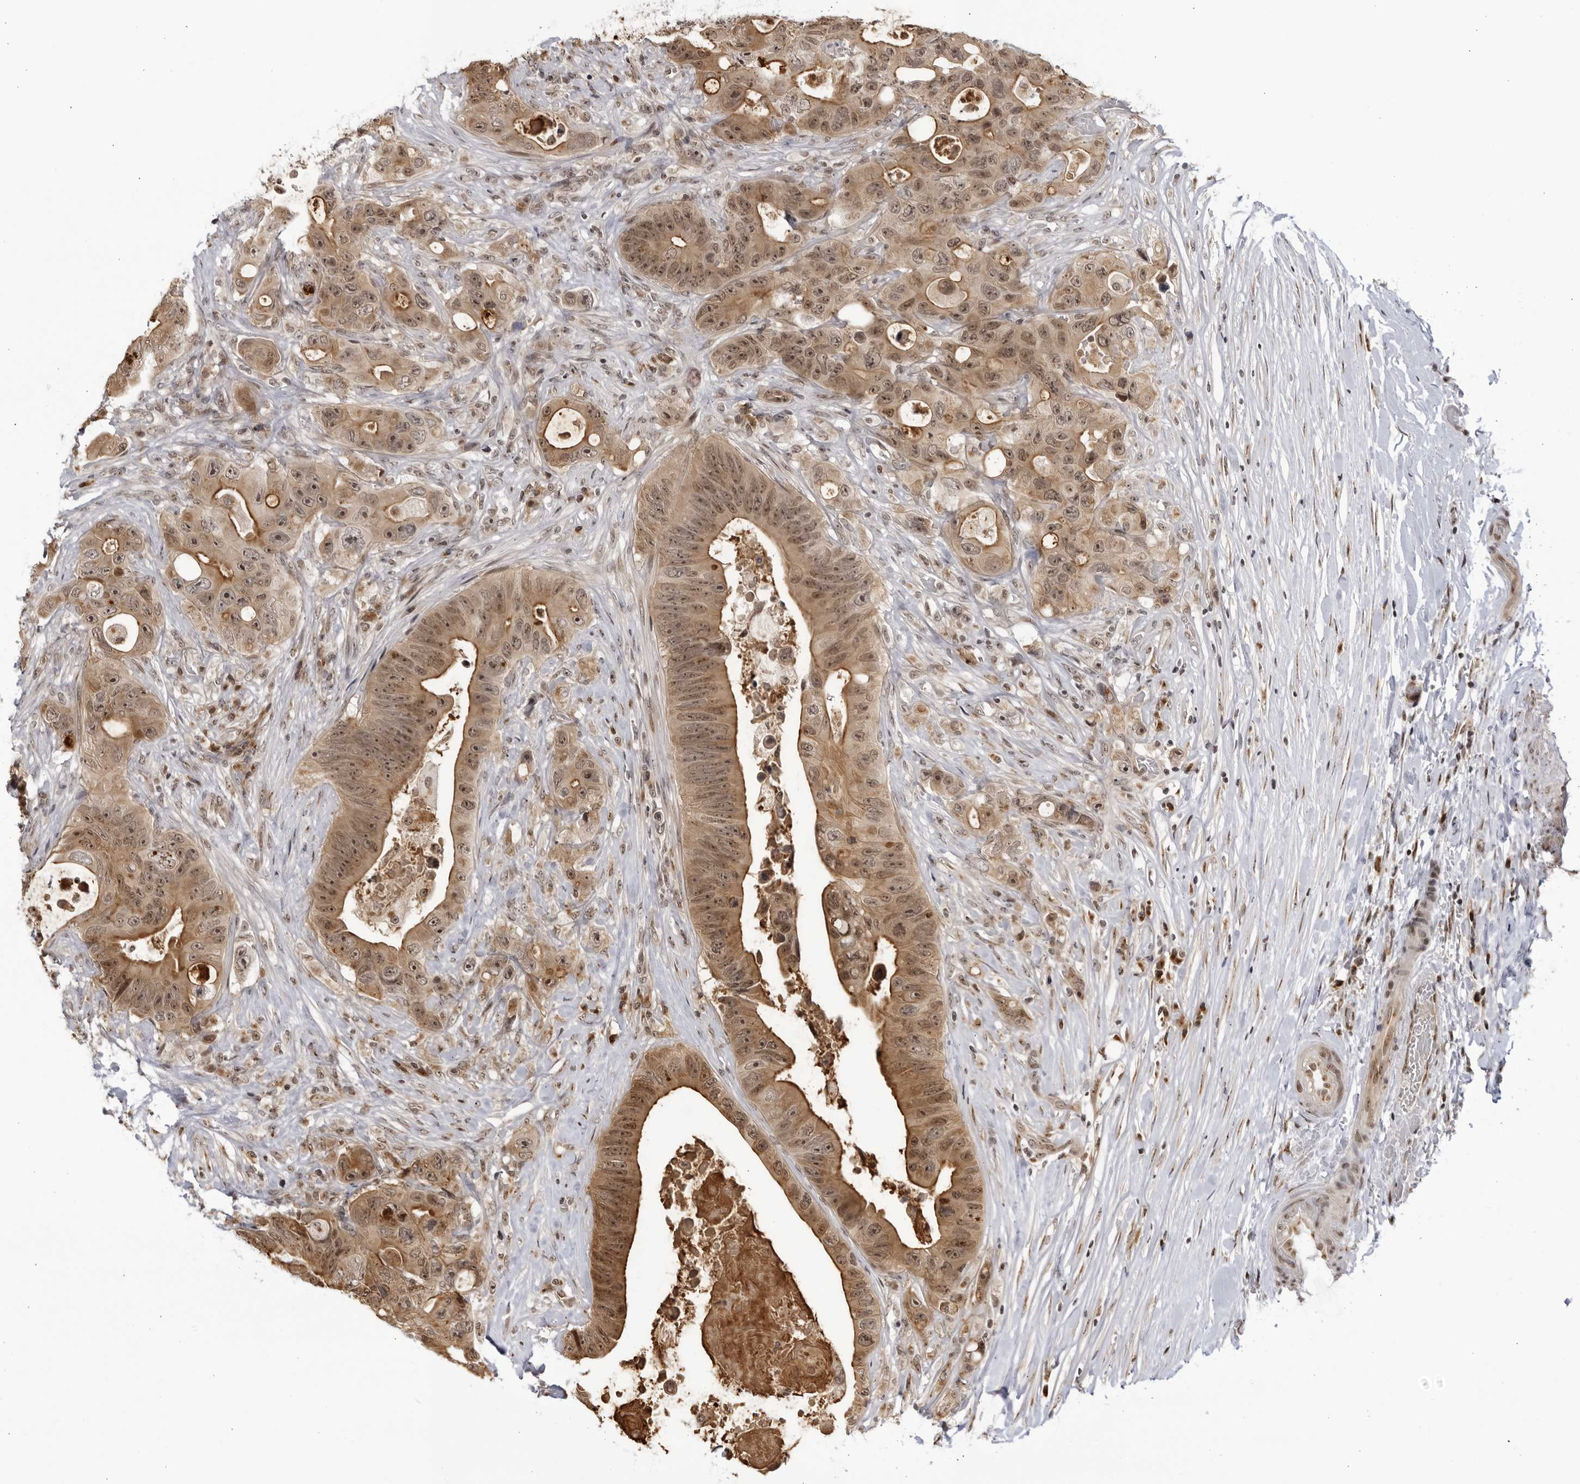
{"staining": {"intensity": "moderate", "quantity": ">75%", "location": "cytoplasmic/membranous,nuclear"}, "tissue": "colorectal cancer", "cell_type": "Tumor cells", "image_type": "cancer", "snomed": [{"axis": "morphology", "description": "Adenocarcinoma, NOS"}, {"axis": "topography", "description": "Colon"}], "caption": "Moderate cytoplasmic/membranous and nuclear positivity is appreciated in approximately >75% of tumor cells in colorectal adenocarcinoma.", "gene": "RASGEF1C", "patient": {"sex": "female", "age": 46}}